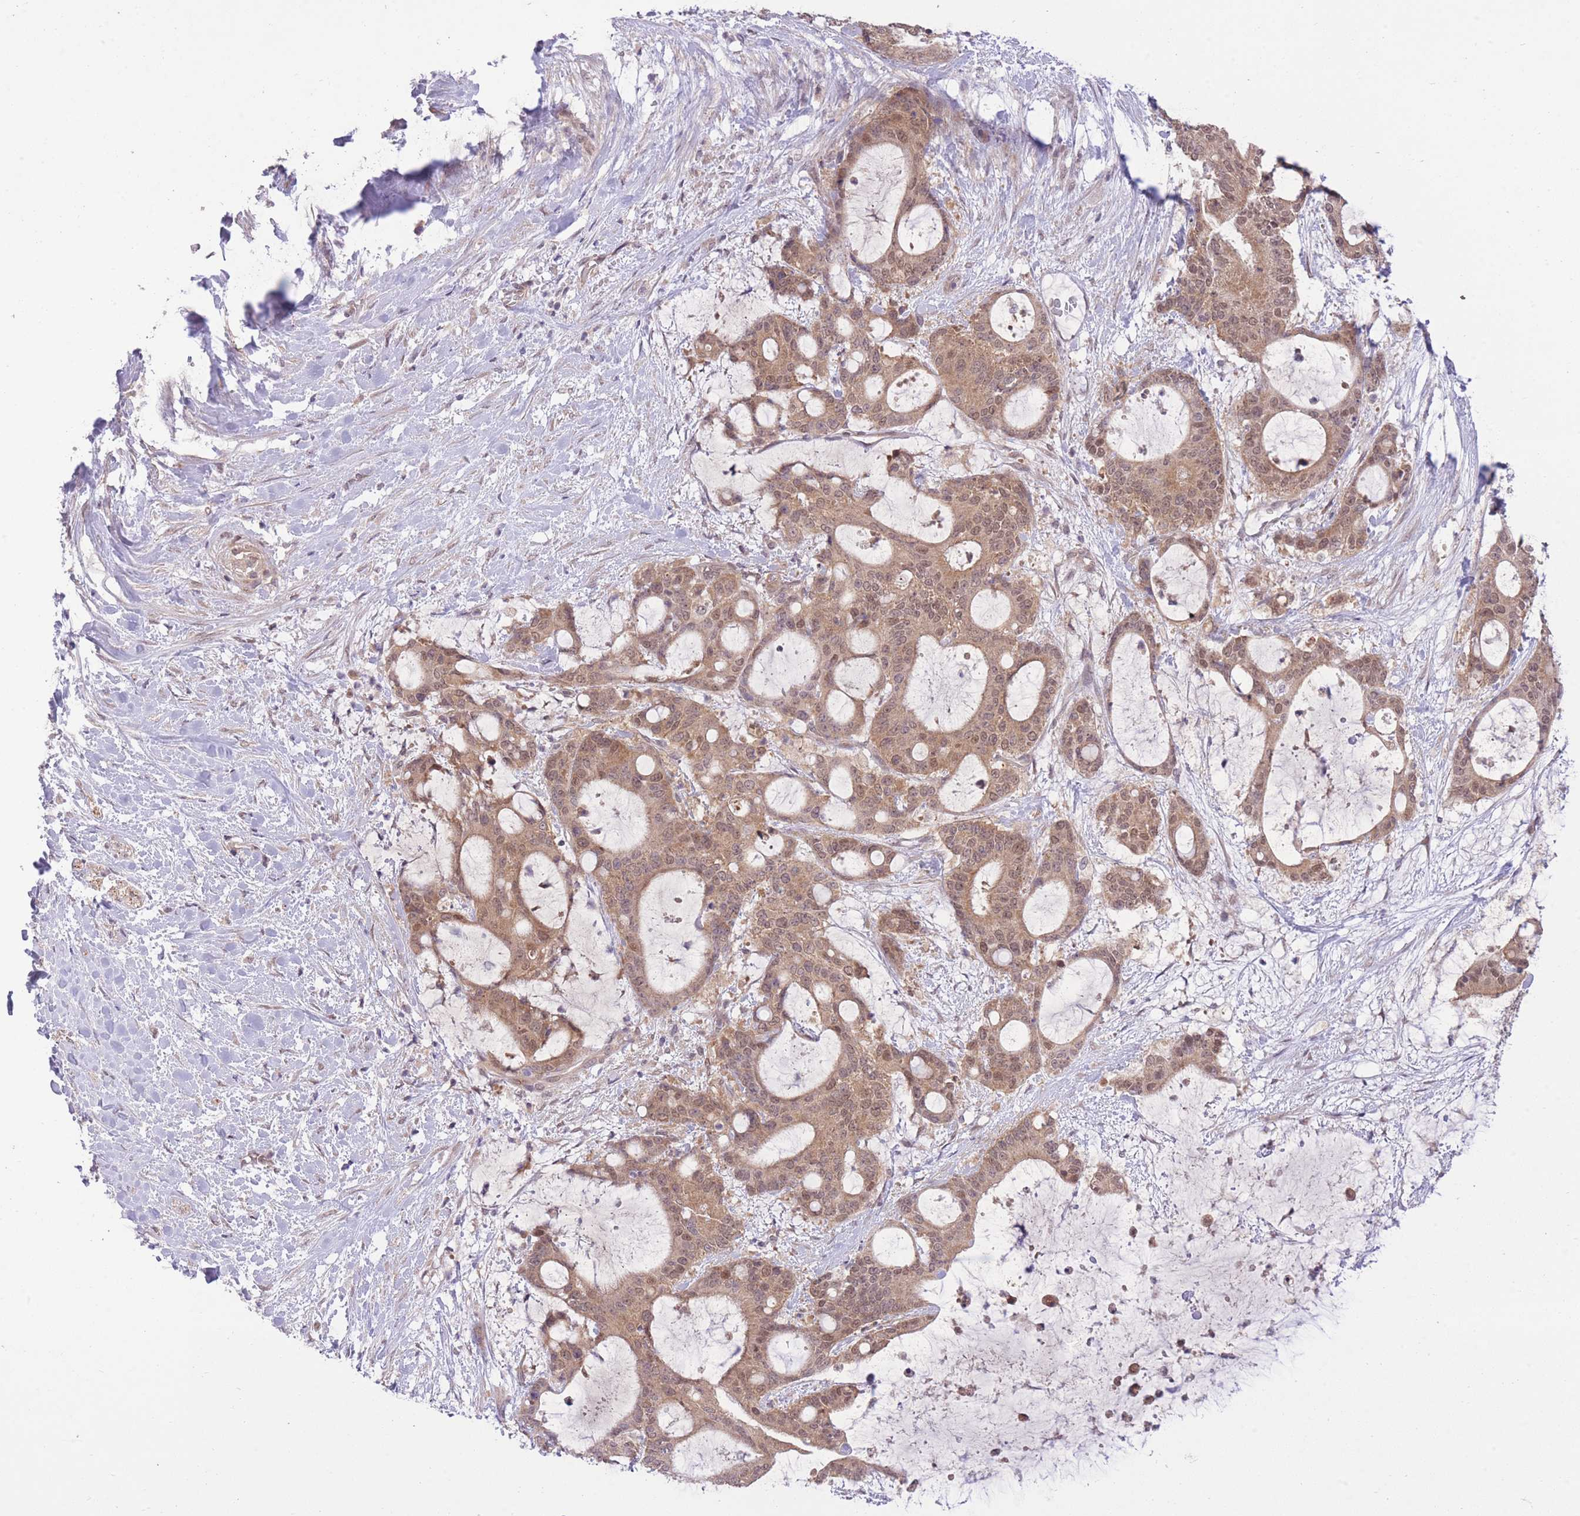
{"staining": {"intensity": "weak", "quantity": ">75%", "location": "cytoplasmic/membranous,nuclear"}, "tissue": "liver cancer", "cell_type": "Tumor cells", "image_type": "cancer", "snomed": [{"axis": "morphology", "description": "Normal tissue, NOS"}, {"axis": "morphology", "description": "Cholangiocarcinoma"}, {"axis": "topography", "description": "Liver"}, {"axis": "topography", "description": "Peripheral nerve tissue"}], "caption": "About >75% of tumor cells in human cholangiocarcinoma (liver) display weak cytoplasmic/membranous and nuclear protein expression as visualized by brown immunohistochemical staining.", "gene": "ELOA2", "patient": {"sex": "female", "age": 73}}